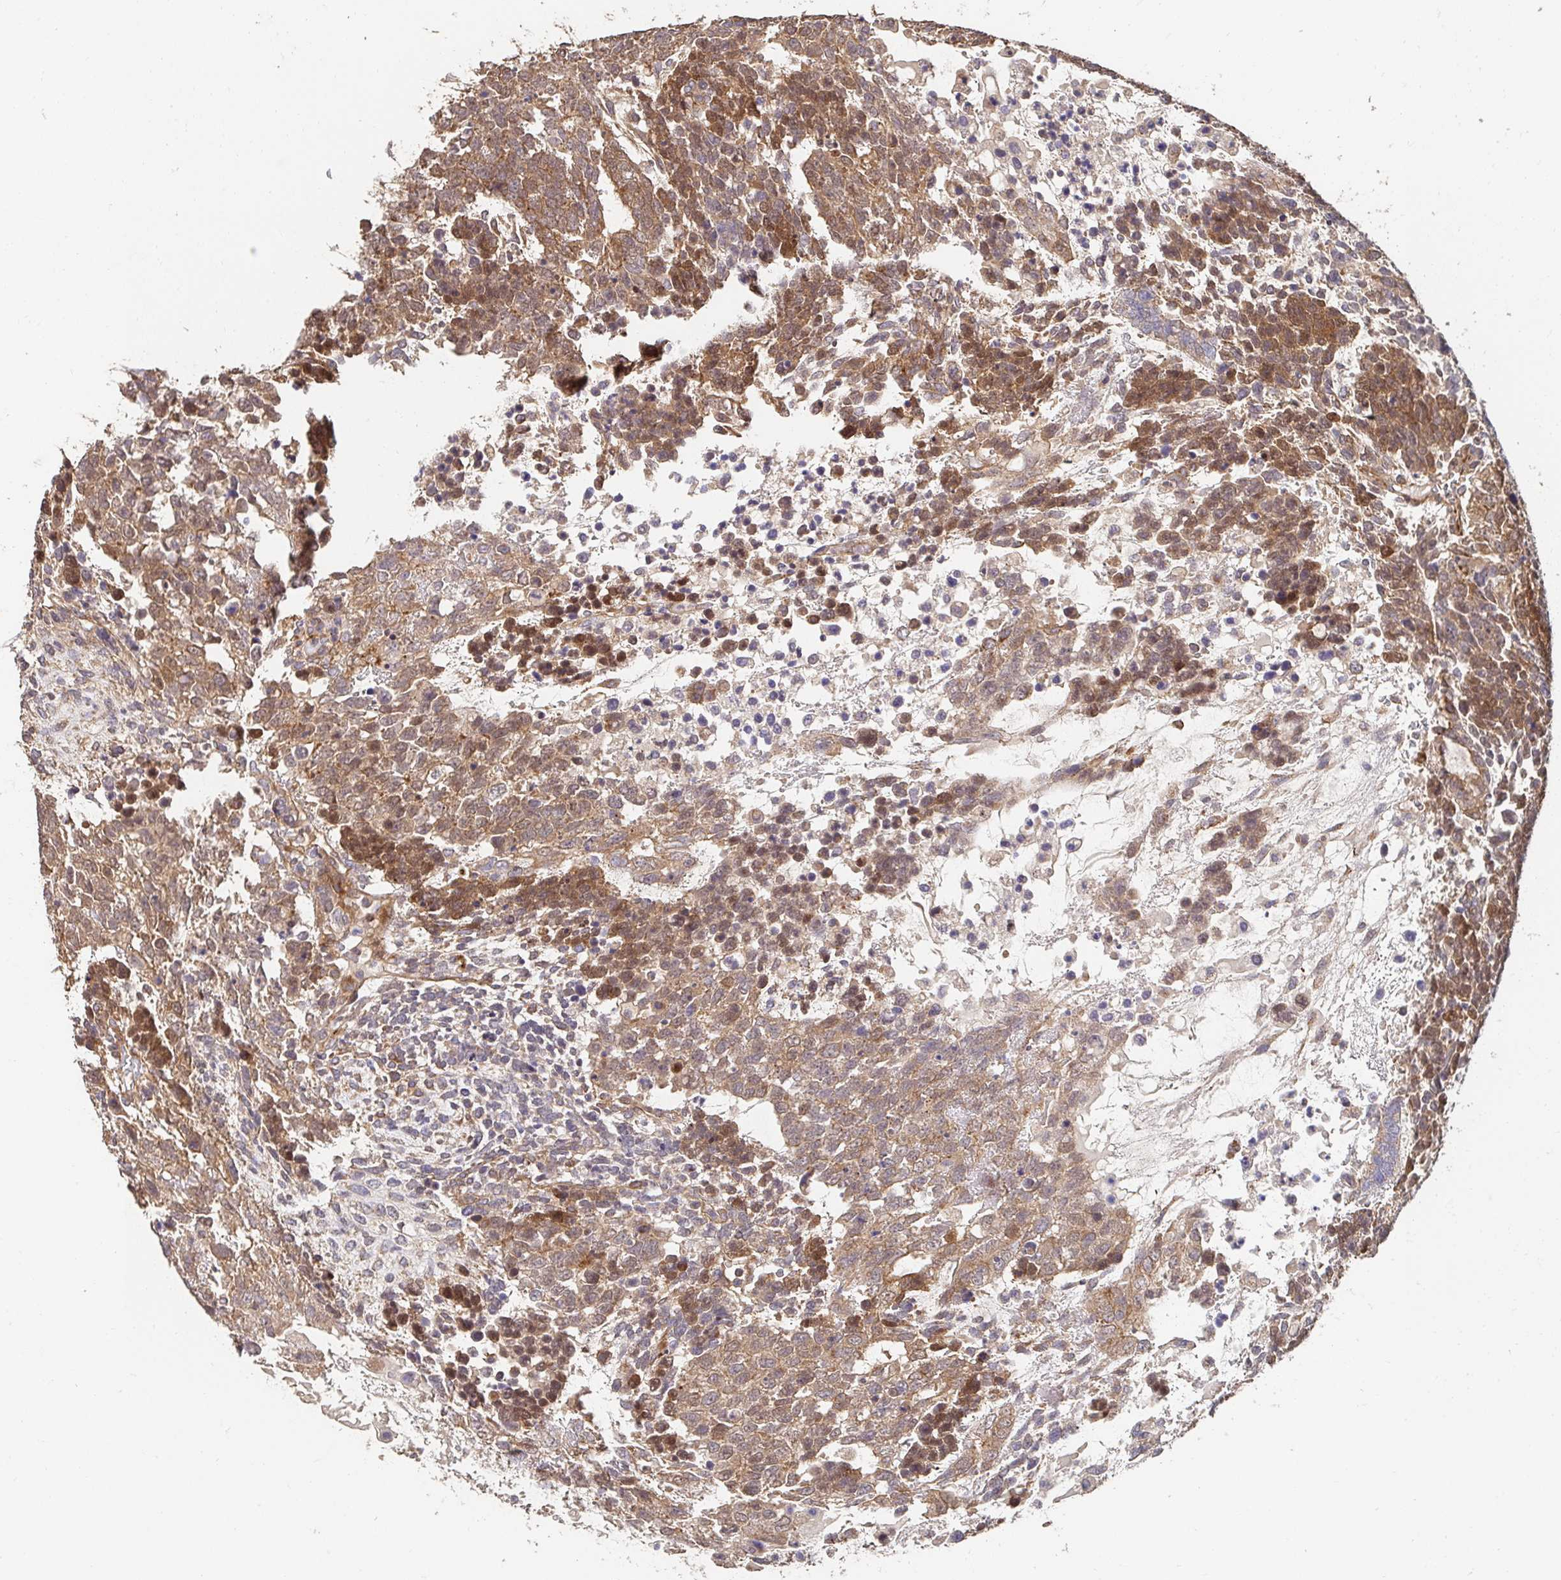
{"staining": {"intensity": "moderate", "quantity": ">75%", "location": "cytoplasmic/membranous,nuclear"}, "tissue": "testis cancer", "cell_type": "Tumor cells", "image_type": "cancer", "snomed": [{"axis": "morphology", "description": "Carcinoma, Embryonal, NOS"}, {"axis": "topography", "description": "Testis"}], "caption": "Testis embryonal carcinoma tissue displays moderate cytoplasmic/membranous and nuclear positivity in about >75% of tumor cells, visualized by immunohistochemistry.", "gene": "APBB1", "patient": {"sex": "male", "age": 23}}